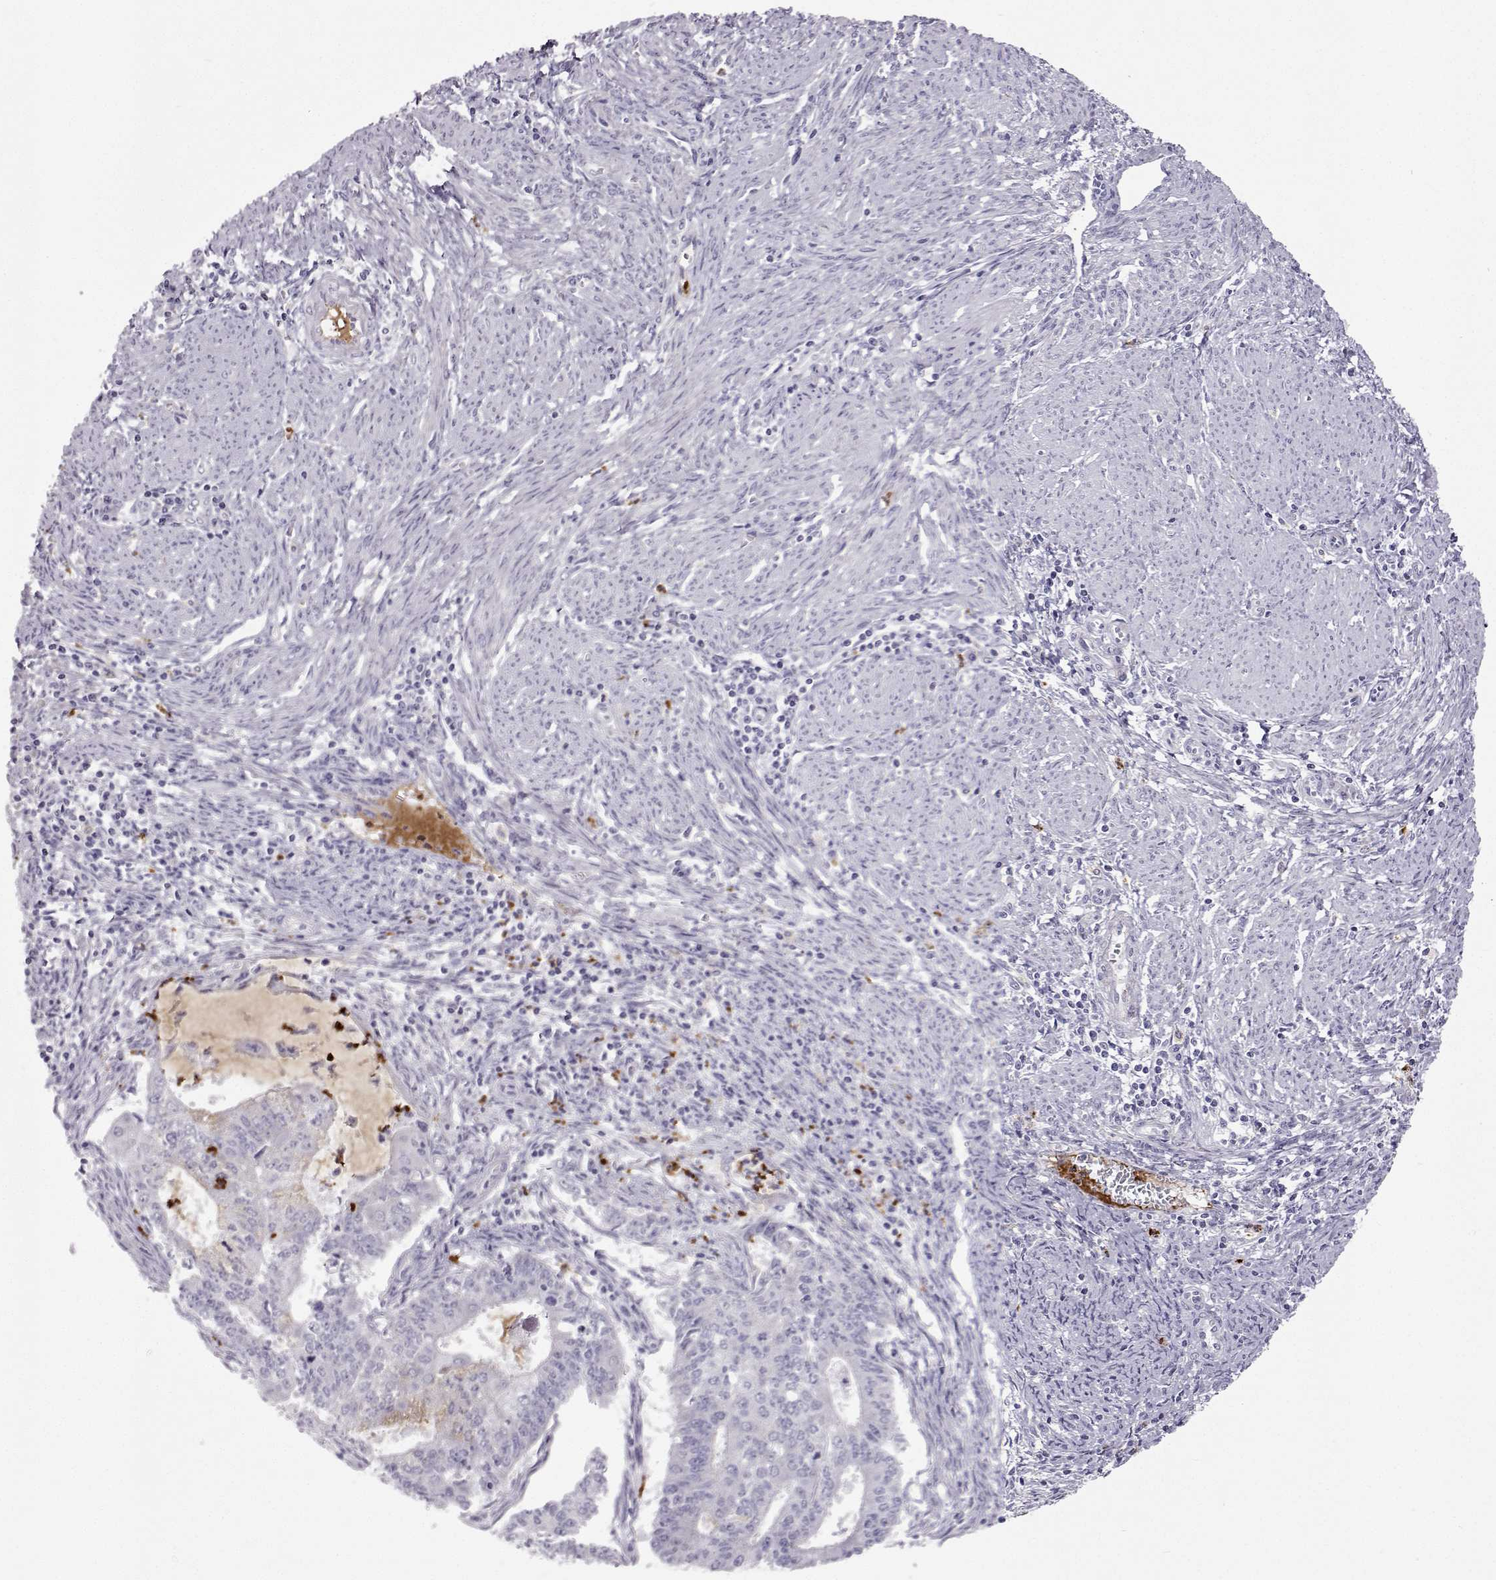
{"staining": {"intensity": "negative", "quantity": "none", "location": "none"}, "tissue": "endometrial cancer", "cell_type": "Tumor cells", "image_type": "cancer", "snomed": [{"axis": "morphology", "description": "Adenocarcinoma, NOS"}, {"axis": "topography", "description": "Endometrium"}], "caption": "Immunohistochemistry histopathology image of neoplastic tissue: human adenocarcinoma (endometrial) stained with DAB exhibits no significant protein positivity in tumor cells. The staining is performed using DAB (3,3'-diaminobenzidine) brown chromogen with nuclei counter-stained in using hematoxylin.", "gene": "CLN6", "patient": {"sex": "female", "age": 61}}